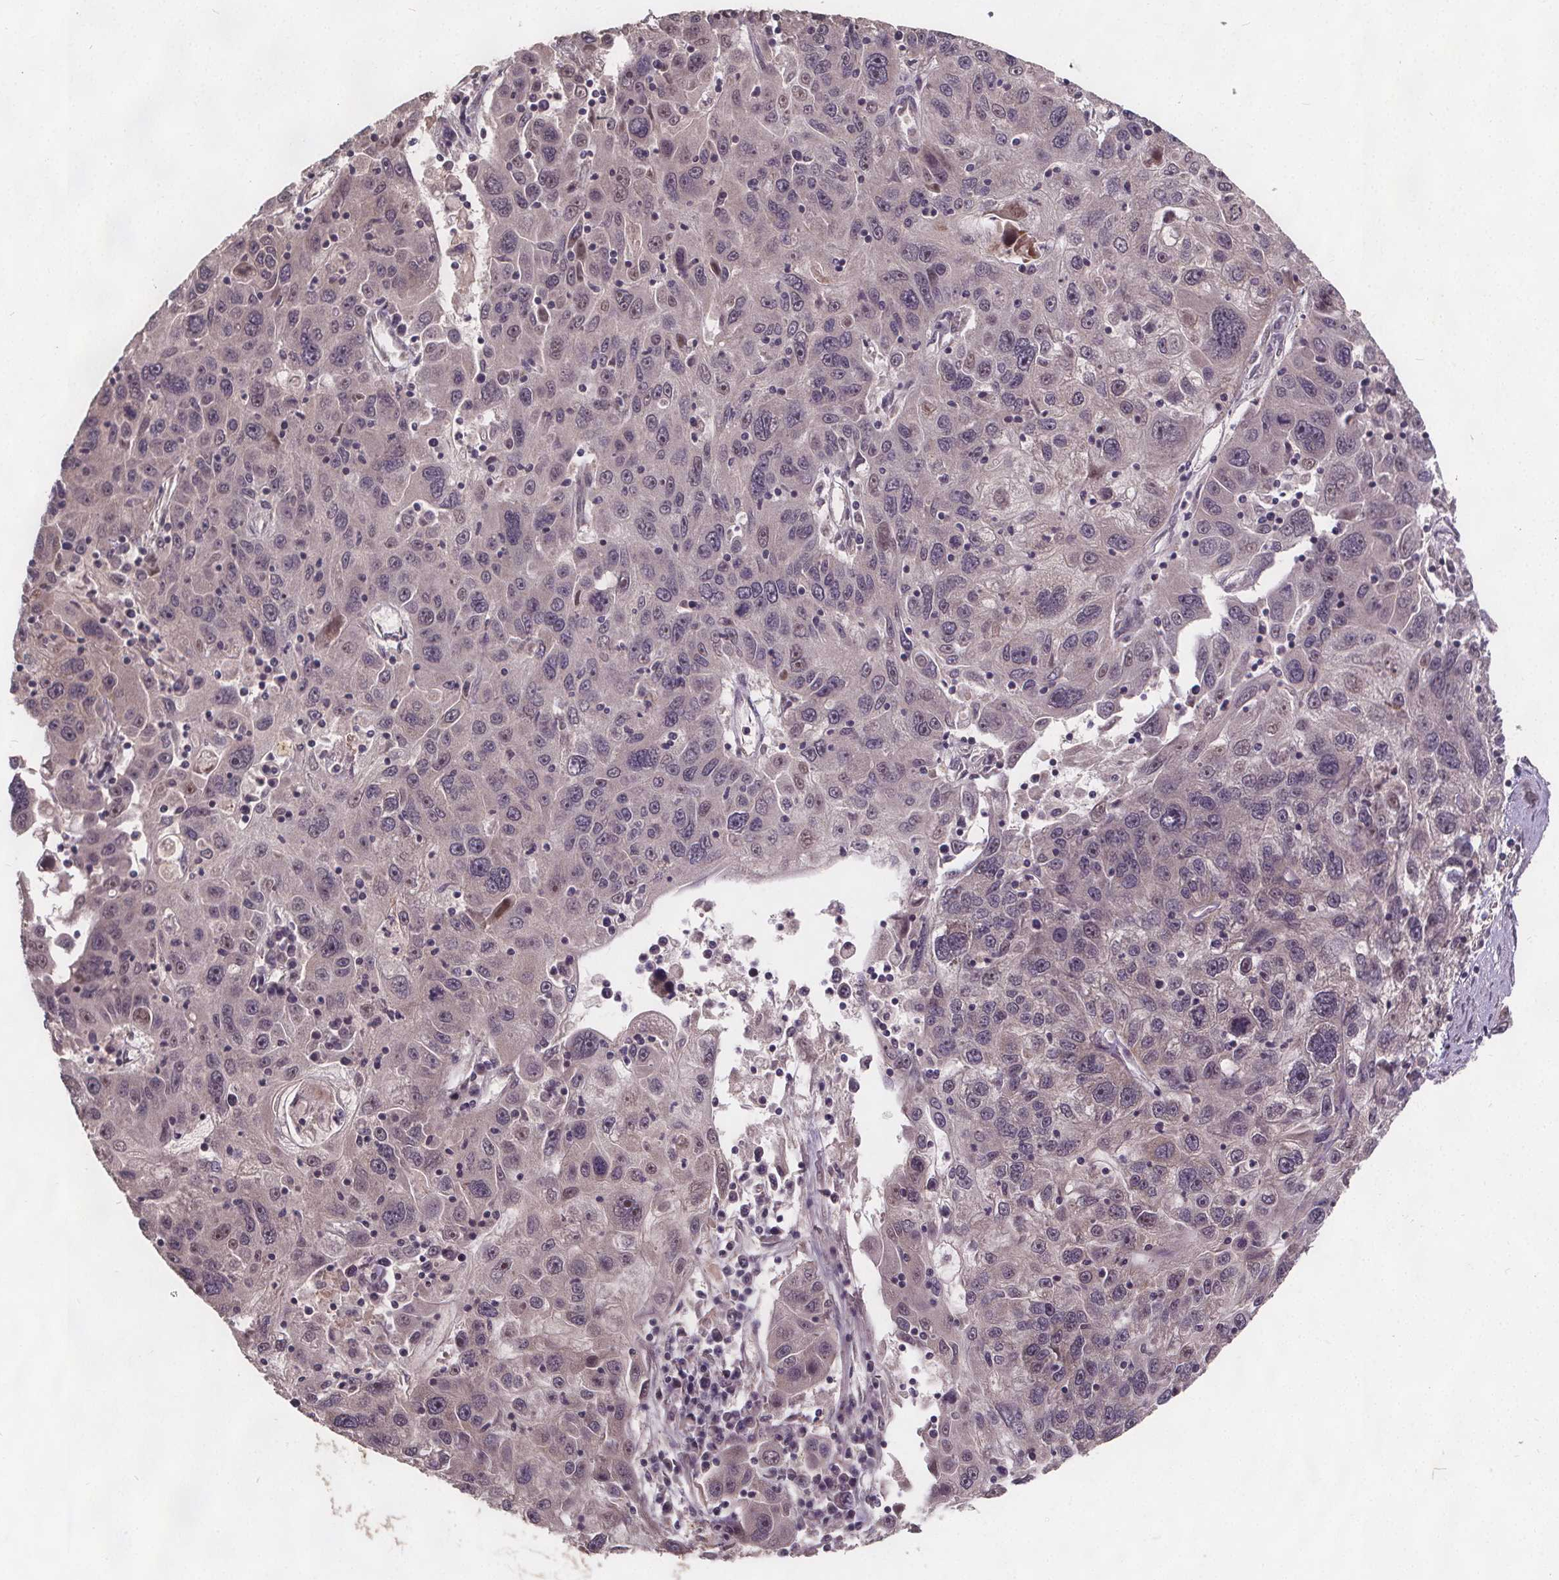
{"staining": {"intensity": "negative", "quantity": "none", "location": "none"}, "tissue": "stomach cancer", "cell_type": "Tumor cells", "image_type": "cancer", "snomed": [{"axis": "morphology", "description": "Adenocarcinoma, NOS"}, {"axis": "topography", "description": "Stomach"}], "caption": "Tumor cells show no significant expression in stomach cancer.", "gene": "USP9X", "patient": {"sex": "male", "age": 56}}